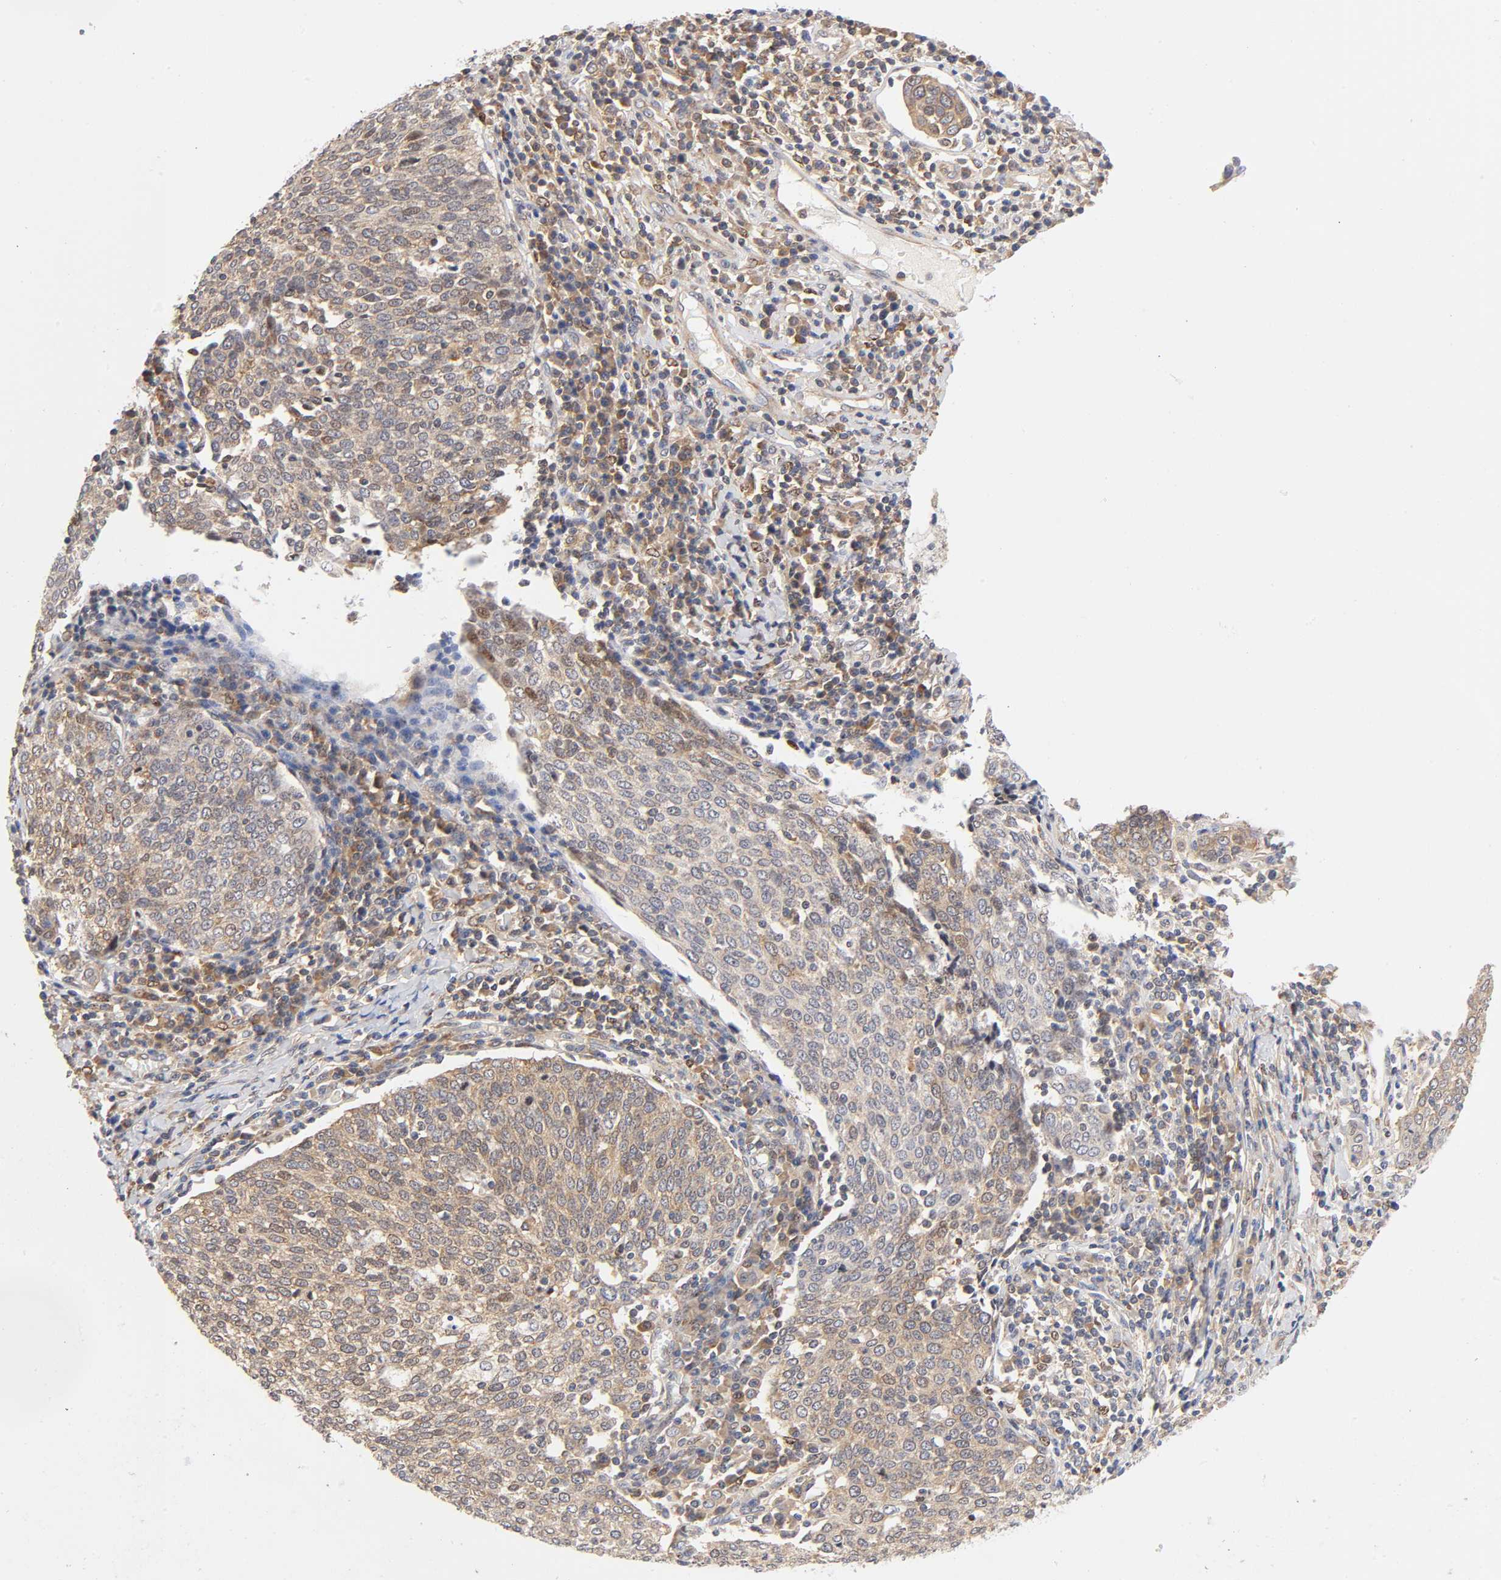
{"staining": {"intensity": "weak", "quantity": "25%-75%", "location": "cytoplasmic/membranous,nuclear"}, "tissue": "cervical cancer", "cell_type": "Tumor cells", "image_type": "cancer", "snomed": [{"axis": "morphology", "description": "Squamous cell carcinoma, NOS"}, {"axis": "topography", "description": "Cervix"}], "caption": "Protein staining demonstrates weak cytoplasmic/membranous and nuclear expression in approximately 25%-75% of tumor cells in cervical cancer. (DAB (3,3'-diaminobenzidine) IHC with brightfield microscopy, high magnification).", "gene": "PAFAH1B1", "patient": {"sex": "female", "age": 40}}